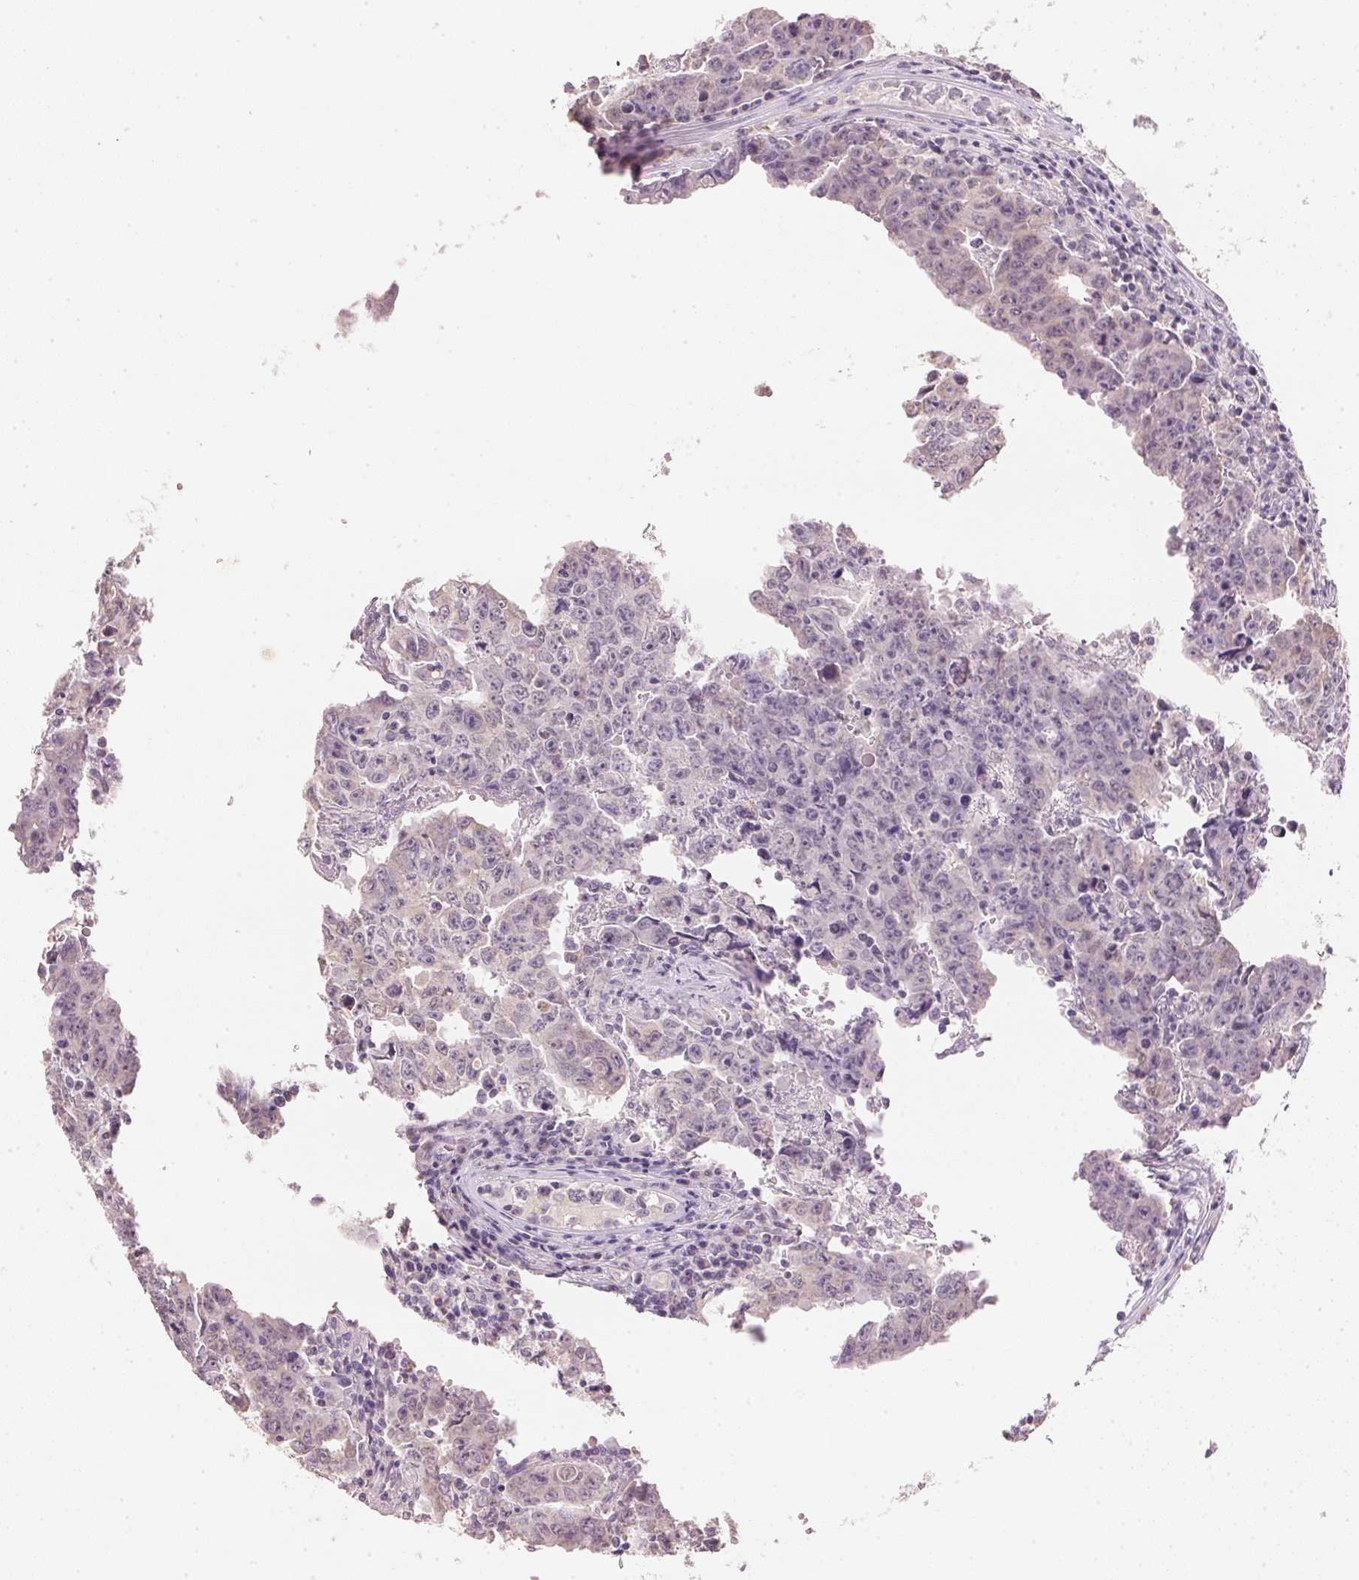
{"staining": {"intensity": "negative", "quantity": "none", "location": "none"}, "tissue": "testis cancer", "cell_type": "Tumor cells", "image_type": "cancer", "snomed": [{"axis": "morphology", "description": "Carcinoma, Embryonal, NOS"}, {"axis": "topography", "description": "Testis"}], "caption": "The immunohistochemistry (IHC) histopathology image has no significant staining in tumor cells of embryonal carcinoma (testis) tissue.", "gene": "DHCR24", "patient": {"sex": "male", "age": 22}}